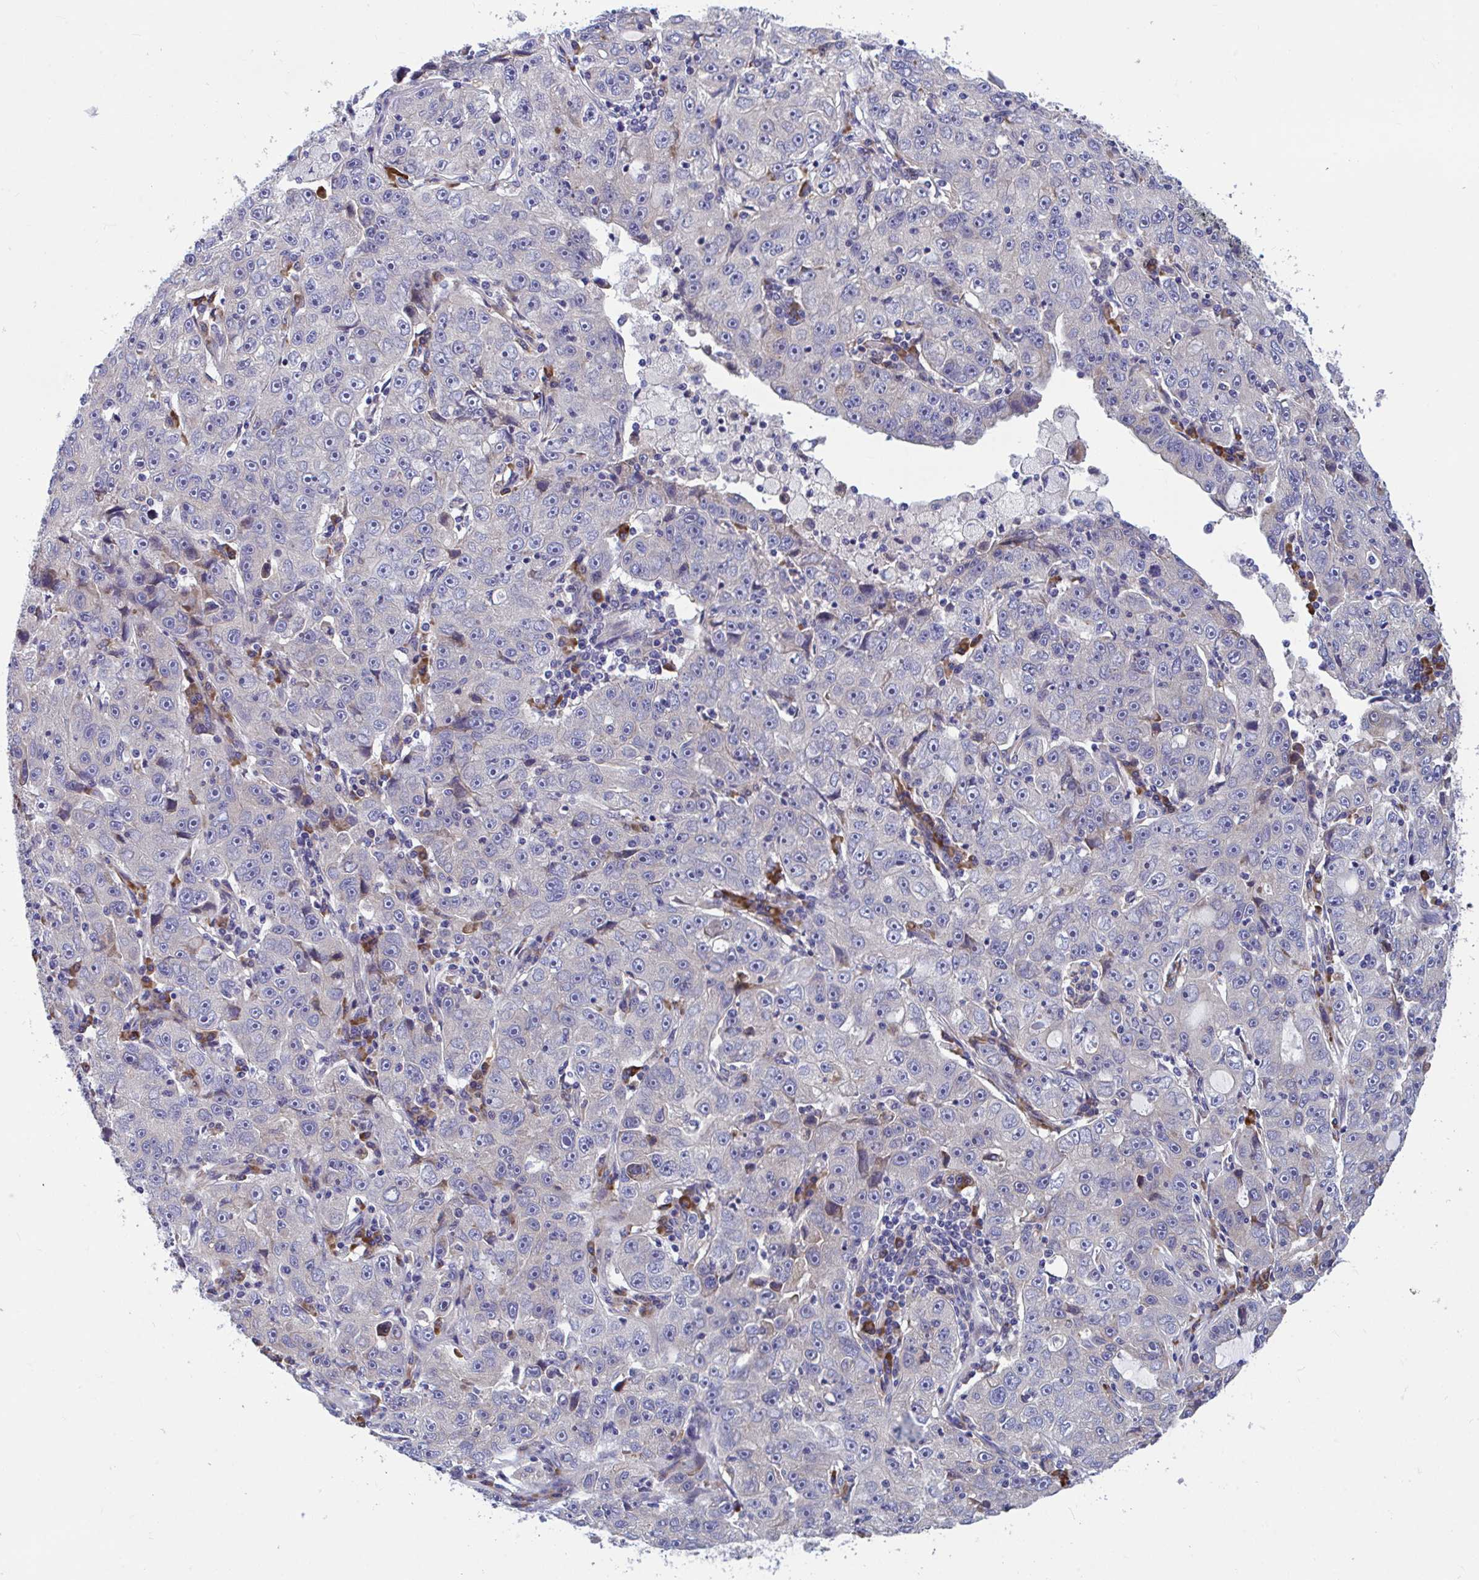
{"staining": {"intensity": "negative", "quantity": "none", "location": "none"}, "tissue": "lung cancer", "cell_type": "Tumor cells", "image_type": "cancer", "snomed": [{"axis": "morphology", "description": "Normal morphology"}, {"axis": "morphology", "description": "Adenocarcinoma, NOS"}, {"axis": "topography", "description": "Lymph node"}, {"axis": "topography", "description": "Lung"}], "caption": "This photomicrograph is of lung adenocarcinoma stained with immunohistochemistry (IHC) to label a protein in brown with the nuclei are counter-stained blue. There is no positivity in tumor cells.", "gene": "WBP1", "patient": {"sex": "female", "age": 57}}